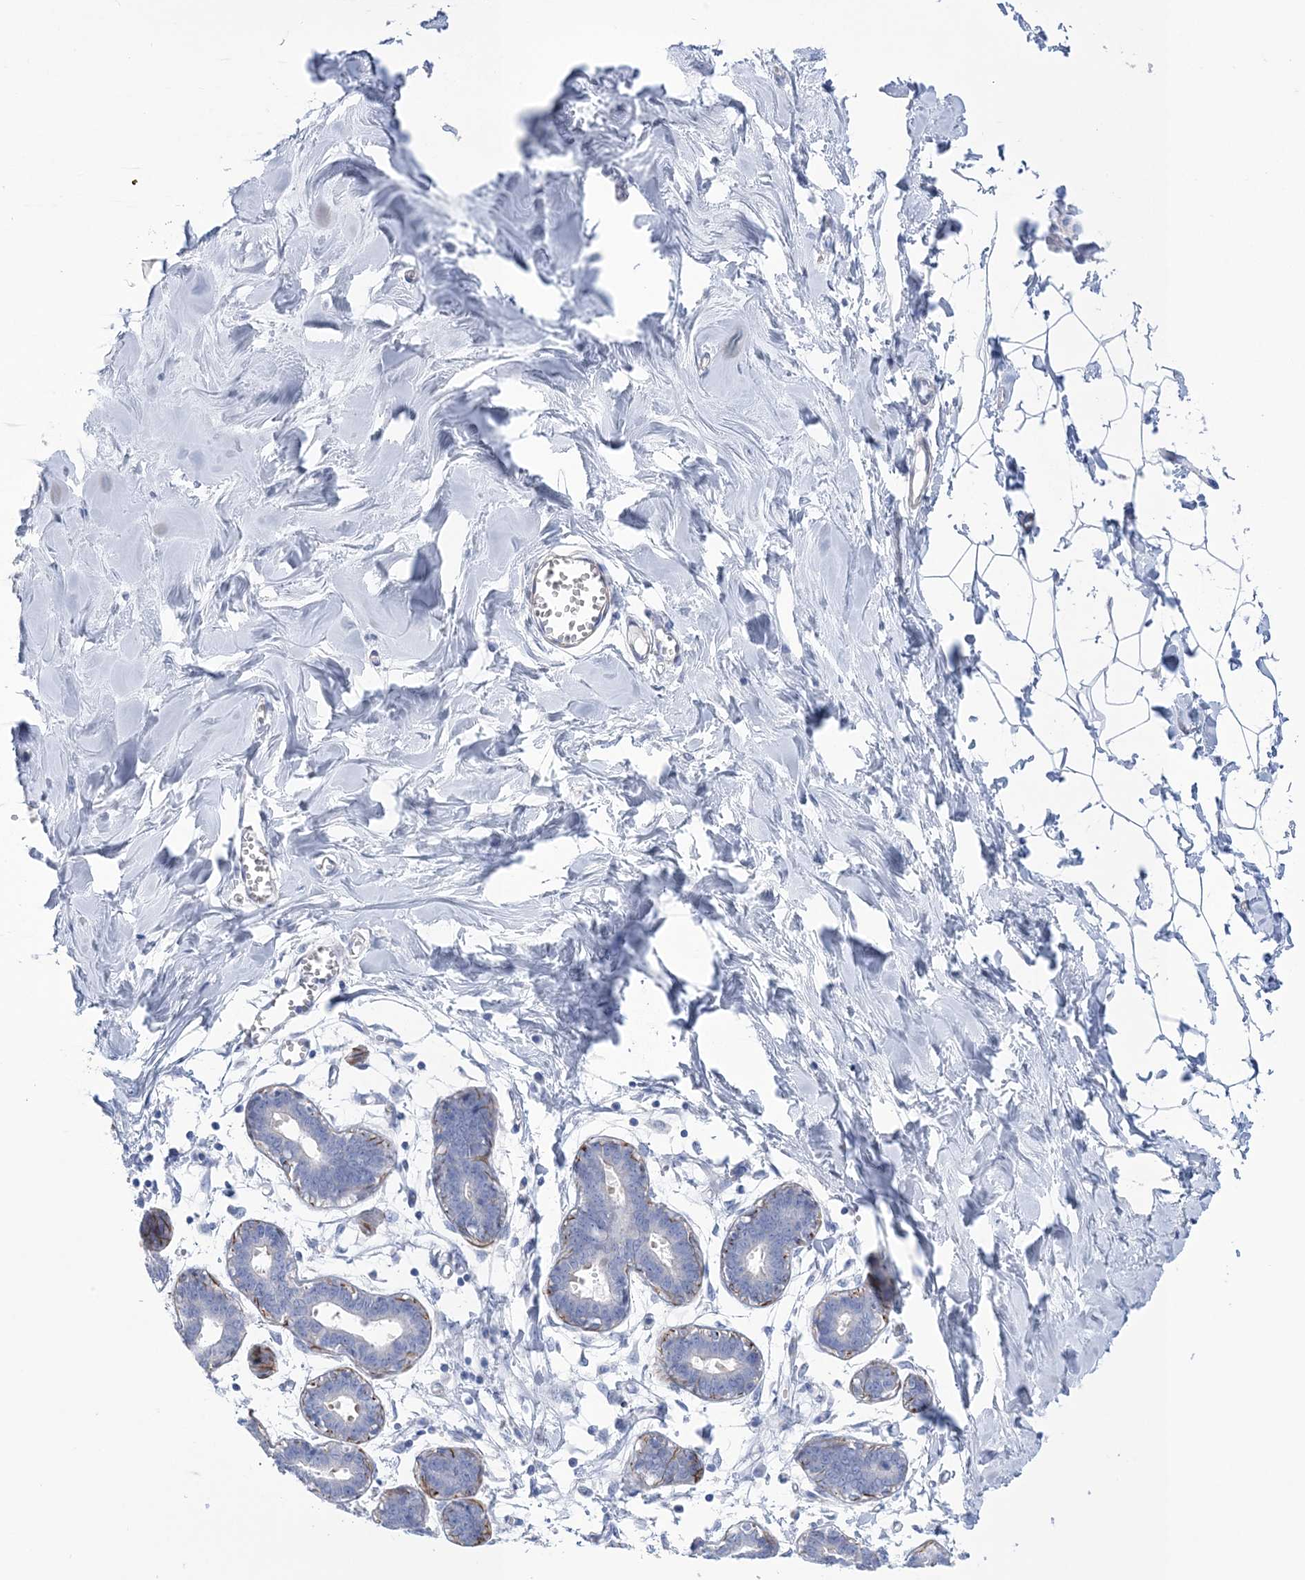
{"staining": {"intensity": "negative", "quantity": "none", "location": "none"}, "tissue": "breast", "cell_type": "Adipocytes", "image_type": "normal", "snomed": [{"axis": "morphology", "description": "Normal tissue, NOS"}, {"axis": "topography", "description": "Breast"}], "caption": "An immunohistochemistry (IHC) histopathology image of benign breast is shown. There is no staining in adipocytes of breast. (IHC, brightfield microscopy, high magnification).", "gene": "WDR74", "patient": {"sex": "female", "age": 27}}